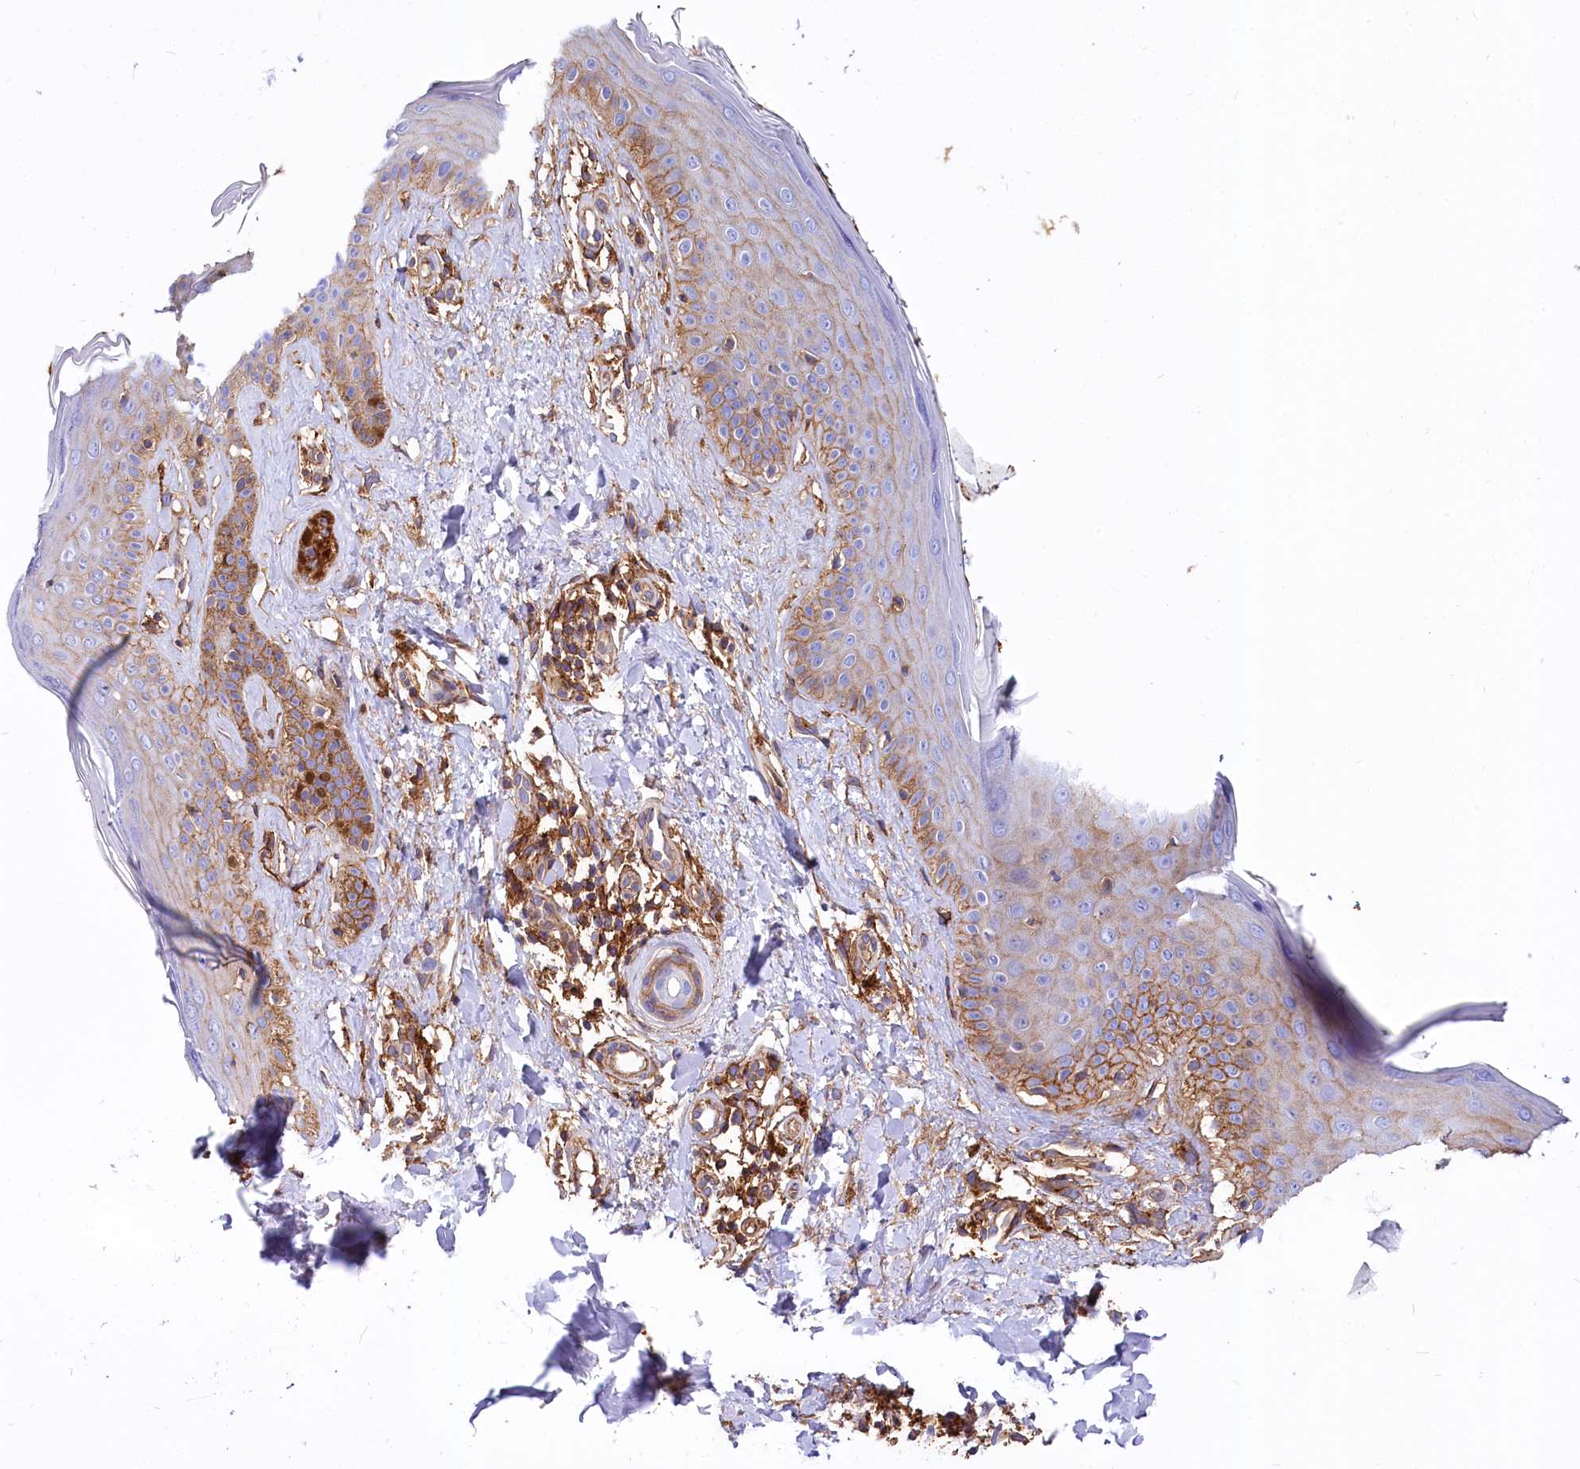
{"staining": {"intensity": "moderate", "quantity": ">75%", "location": "cytoplasmic/membranous"}, "tissue": "skin", "cell_type": "Fibroblasts", "image_type": "normal", "snomed": [{"axis": "morphology", "description": "Normal tissue, NOS"}, {"axis": "topography", "description": "Skin"}], "caption": "The immunohistochemical stain shows moderate cytoplasmic/membranous staining in fibroblasts of normal skin. The protein of interest is shown in brown color, while the nuclei are stained blue.", "gene": "ANO6", "patient": {"sex": "male", "age": 52}}